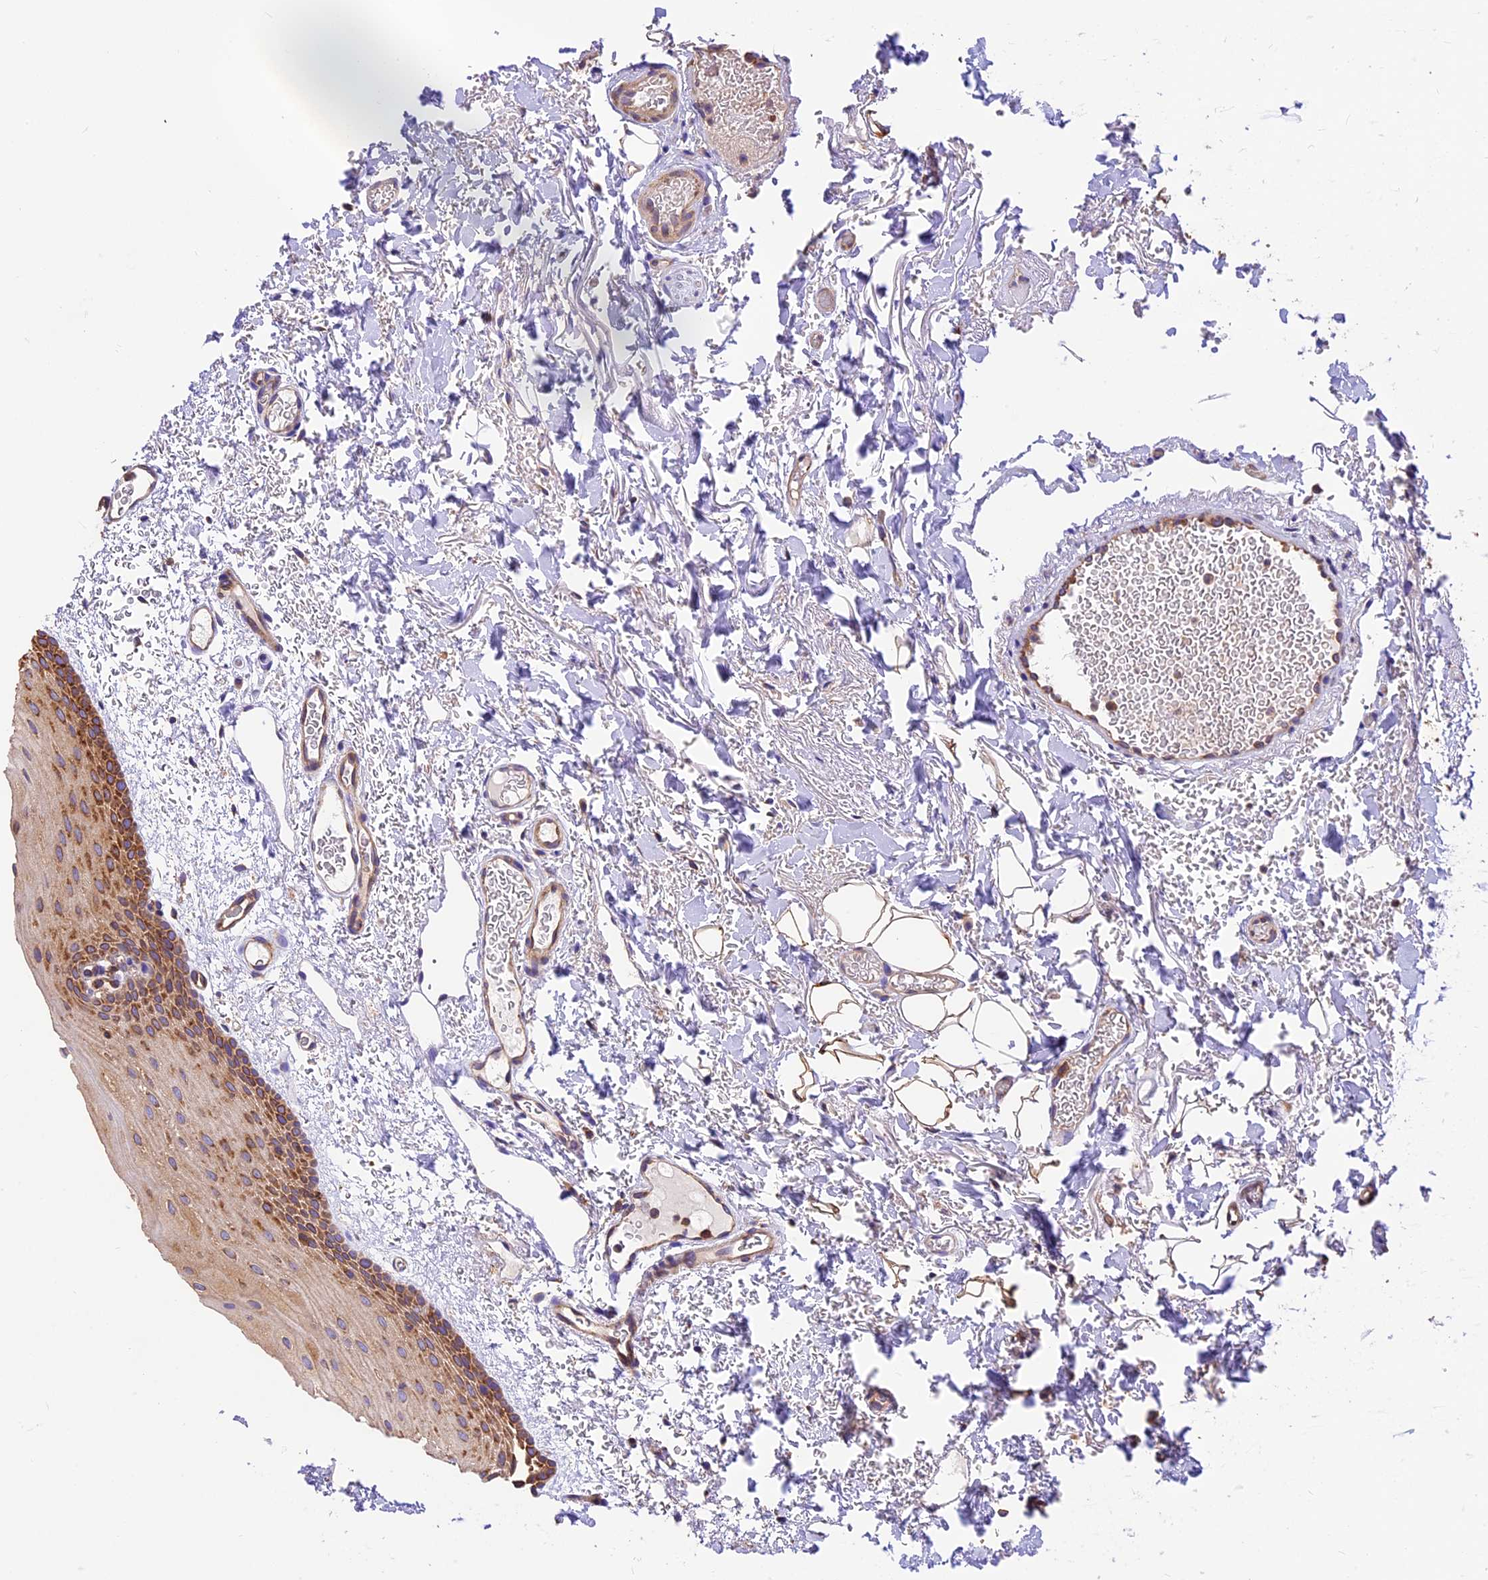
{"staining": {"intensity": "moderate", "quantity": ">75%", "location": "cytoplasmic/membranous"}, "tissue": "oral mucosa", "cell_type": "Squamous epithelial cells", "image_type": "normal", "snomed": [{"axis": "morphology", "description": "Normal tissue, NOS"}, {"axis": "topography", "description": "Oral tissue"}], "caption": "DAB immunohistochemical staining of normal human oral mucosa exhibits moderate cytoplasmic/membranous protein positivity in approximately >75% of squamous epithelial cells. The staining was performed using DAB, with brown indicating positive protein expression. Nuclei are stained blue with hematoxylin.", "gene": "KARS1", "patient": {"sex": "female", "age": 70}}